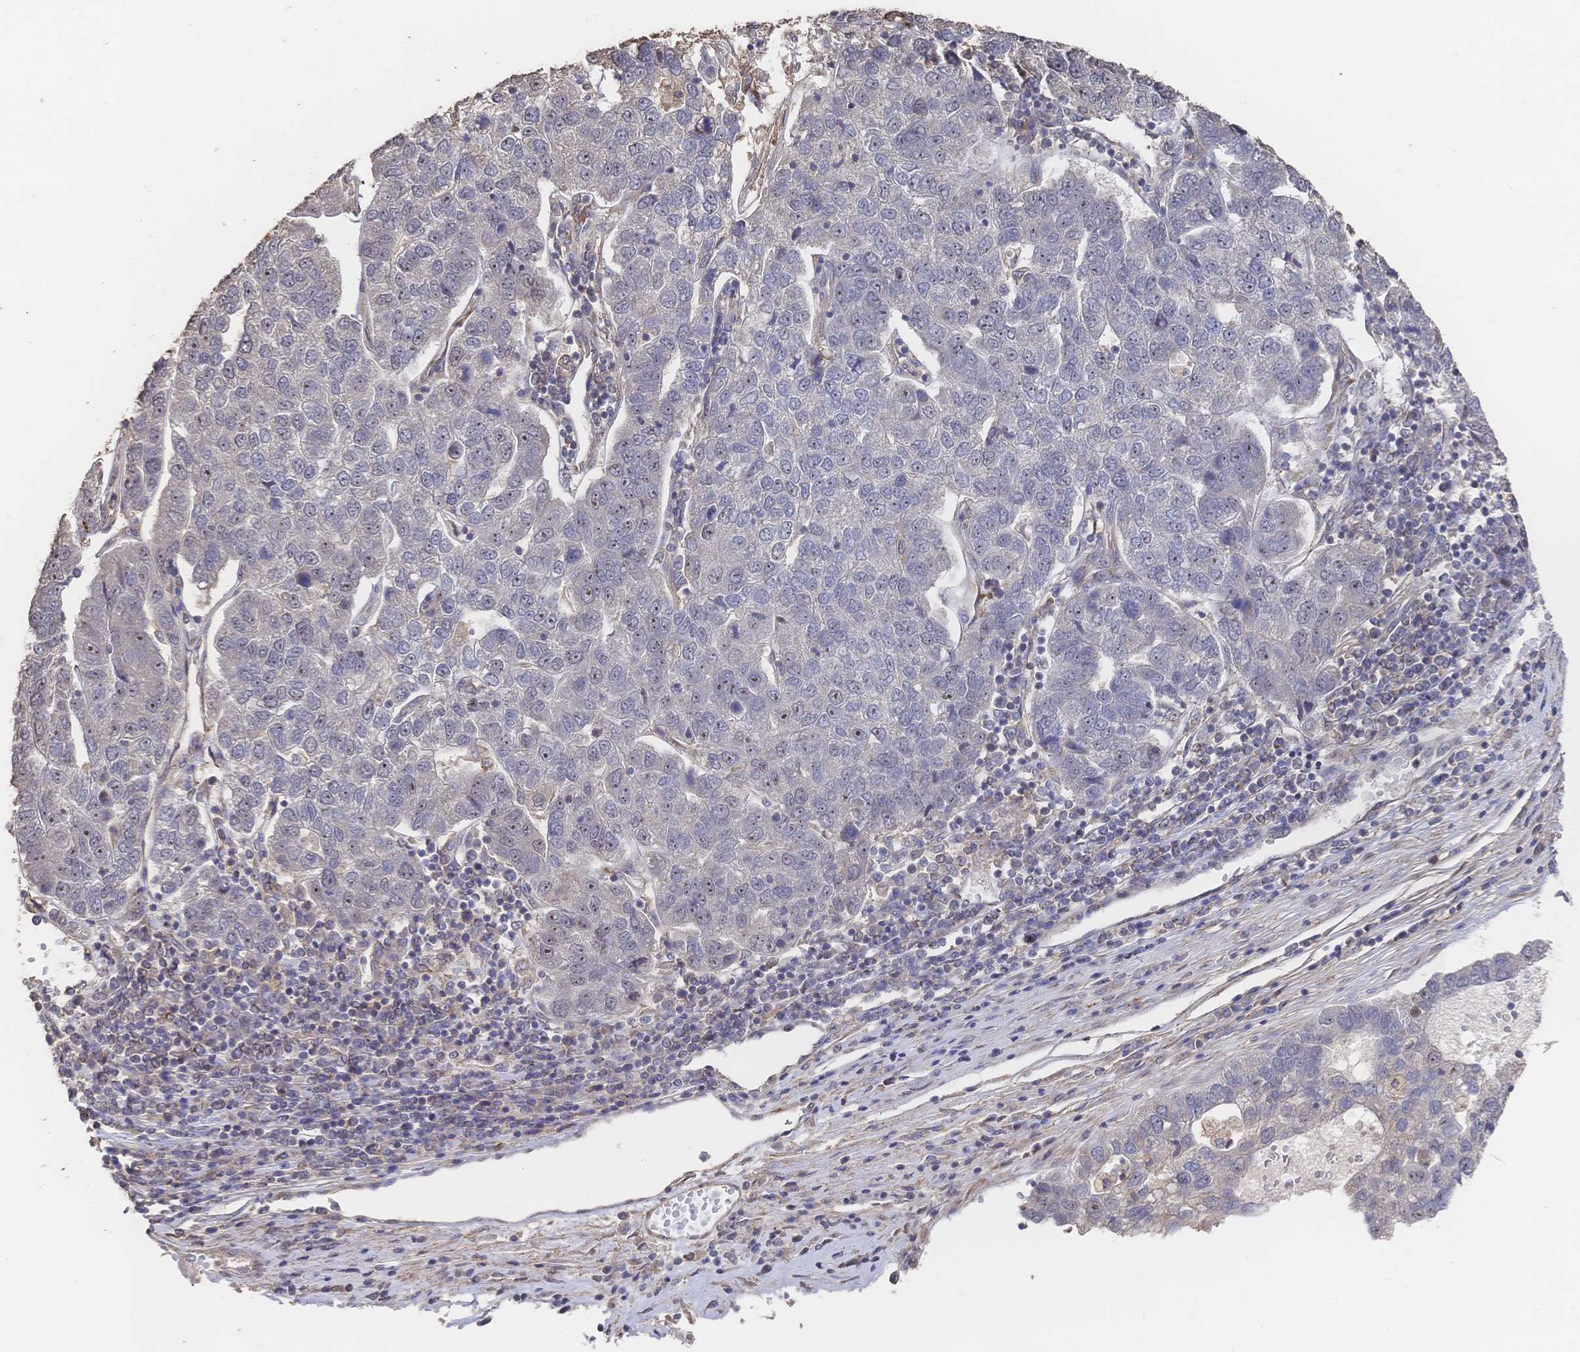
{"staining": {"intensity": "weak", "quantity": "25%-75%", "location": "nuclear"}, "tissue": "pancreatic cancer", "cell_type": "Tumor cells", "image_type": "cancer", "snomed": [{"axis": "morphology", "description": "Adenocarcinoma, NOS"}, {"axis": "topography", "description": "Pancreas"}], "caption": "Protein expression analysis of human pancreatic adenocarcinoma reveals weak nuclear expression in about 25%-75% of tumor cells. Nuclei are stained in blue.", "gene": "DNAJA4", "patient": {"sex": "female", "age": 61}}